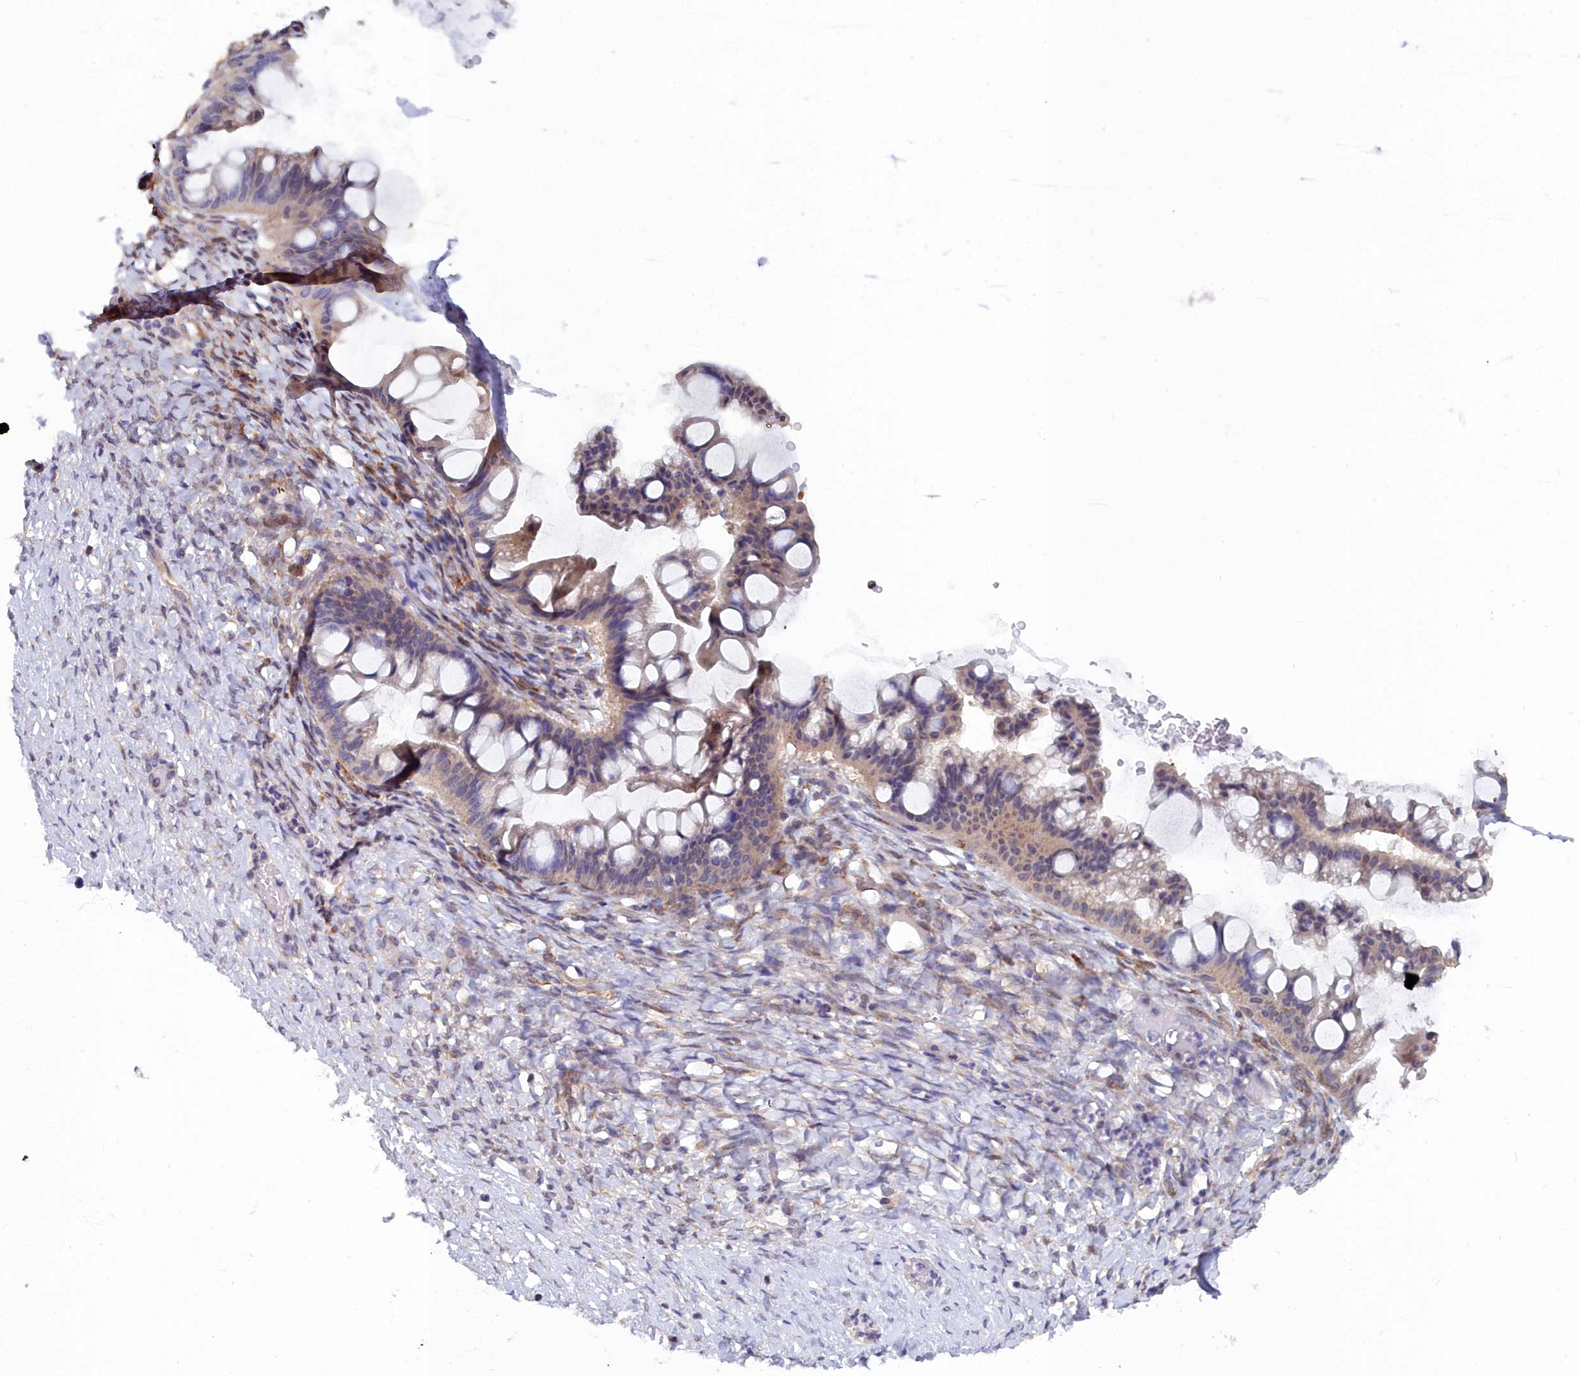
{"staining": {"intensity": "weak", "quantity": "25%-75%", "location": "cytoplasmic/membranous"}, "tissue": "ovarian cancer", "cell_type": "Tumor cells", "image_type": "cancer", "snomed": [{"axis": "morphology", "description": "Cystadenocarcinoma, mucinous, NOS"}, {"axis": "topography", "description": "Ovary"}], "caption": "Immunohistochemistry (IHC) (DAB (3,3'-diaminobenzidine)) staining of human ovarian mucinous cystadenocarcinoma reveals weak cytoplasmic/membranous protein staining in about 25%-75% of tumor cells.", "gene": "RDX", "patient": {"sex": "female", "age": 73}}